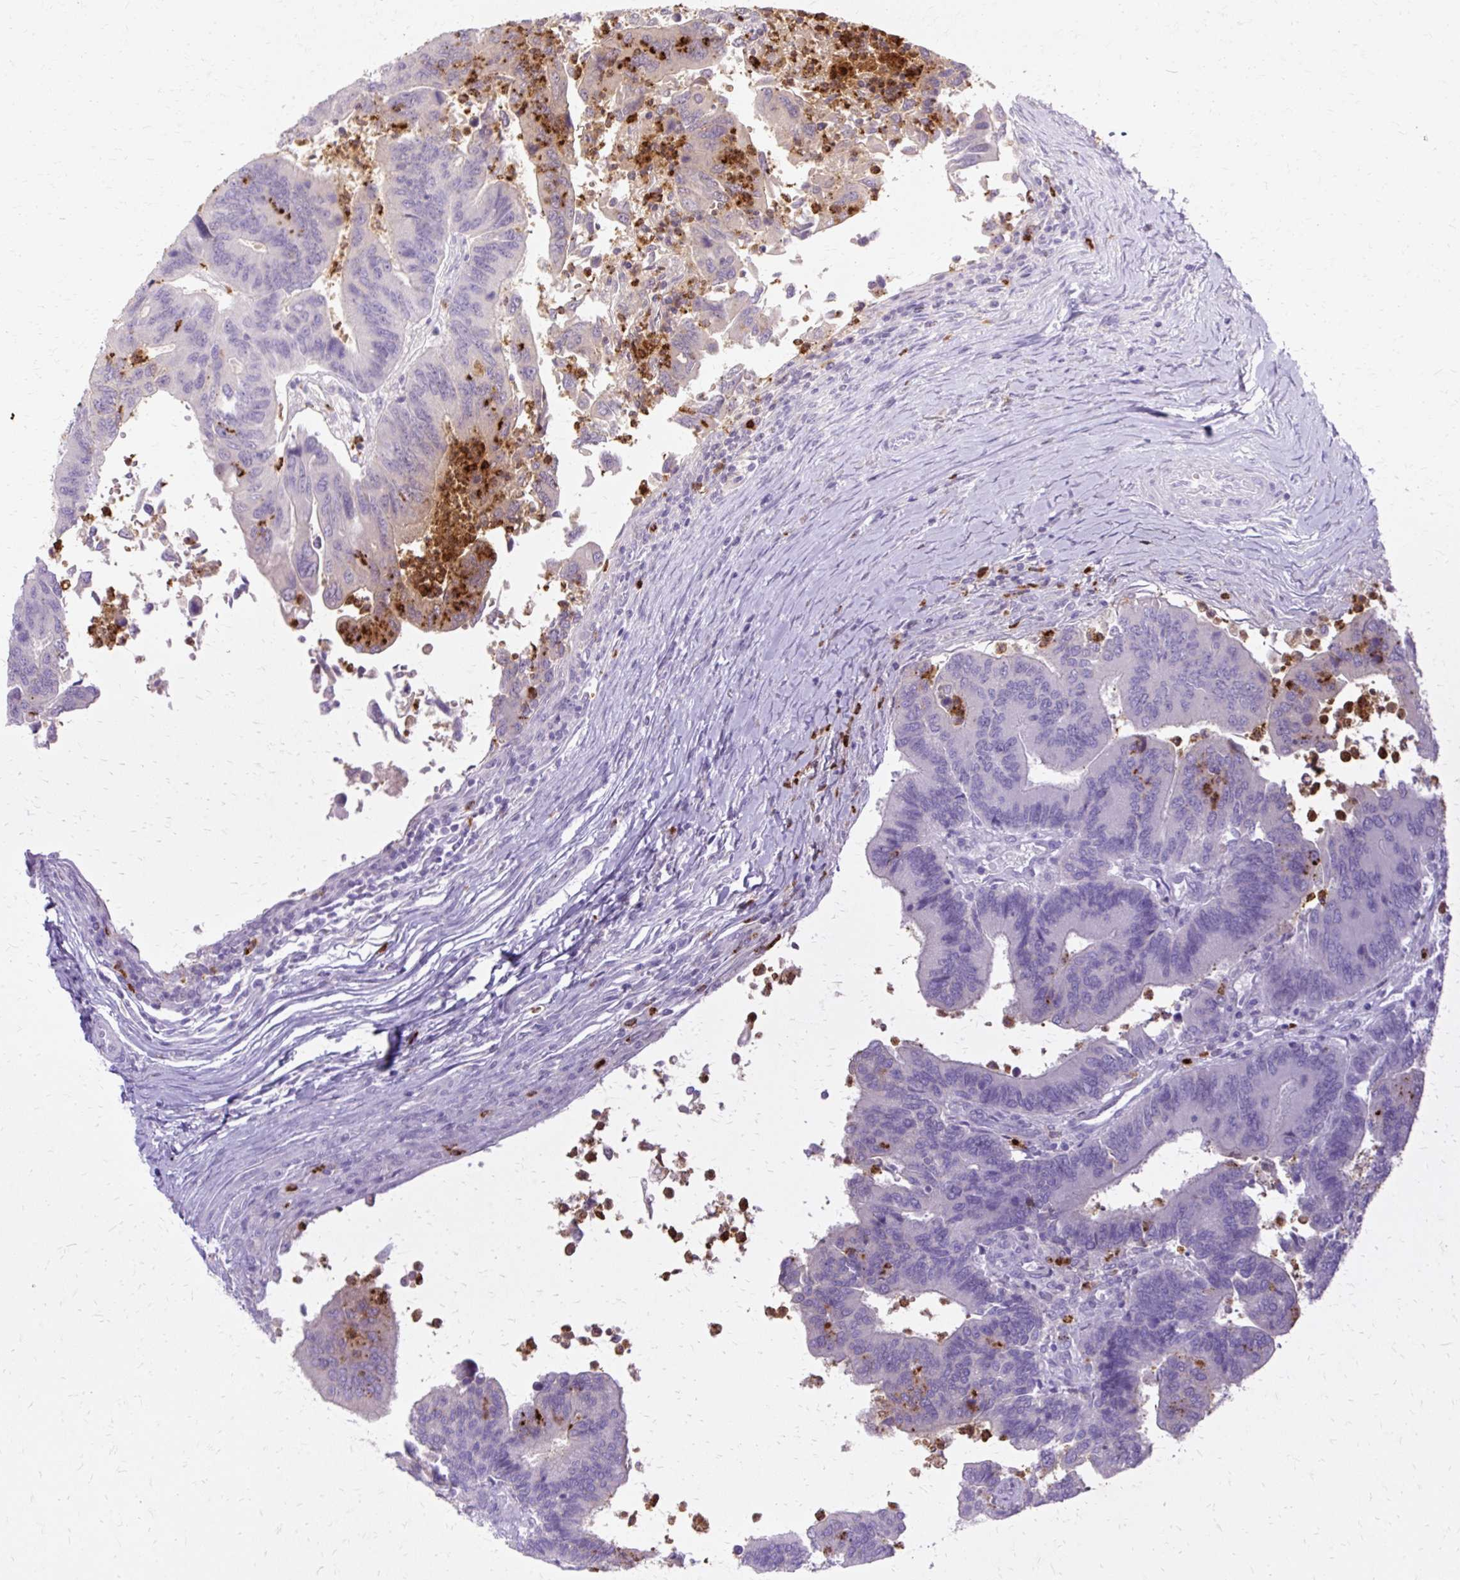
{"staining": {"intensity": "weak", "quantity": "<25%", "location": "cytoplasmic/membranous"}, "tissue": "colorectal cancer", "cell_type": "Tumor cells", "image_type": "cancer", "snomed": [{"axis": "morphology", "description": "Adenocarcinoma, NOS"}, {"axis": "topography", "description": "Colon"}], "caption": "This is a photomicrograph of immunohistochemistry (IHC) staining of colorectal cancer (adenocarcinoma), which shows no expression in tumor cells. (Stains: DAB (3,3'-diaminobenzidine) immunohistochemistry (IHC) with hematoxylin counter stain, Microscopy: brightfield microscopy at high magnification).", "gene": "DEFA1", "patient": {"sex": "female", "age": 67}}